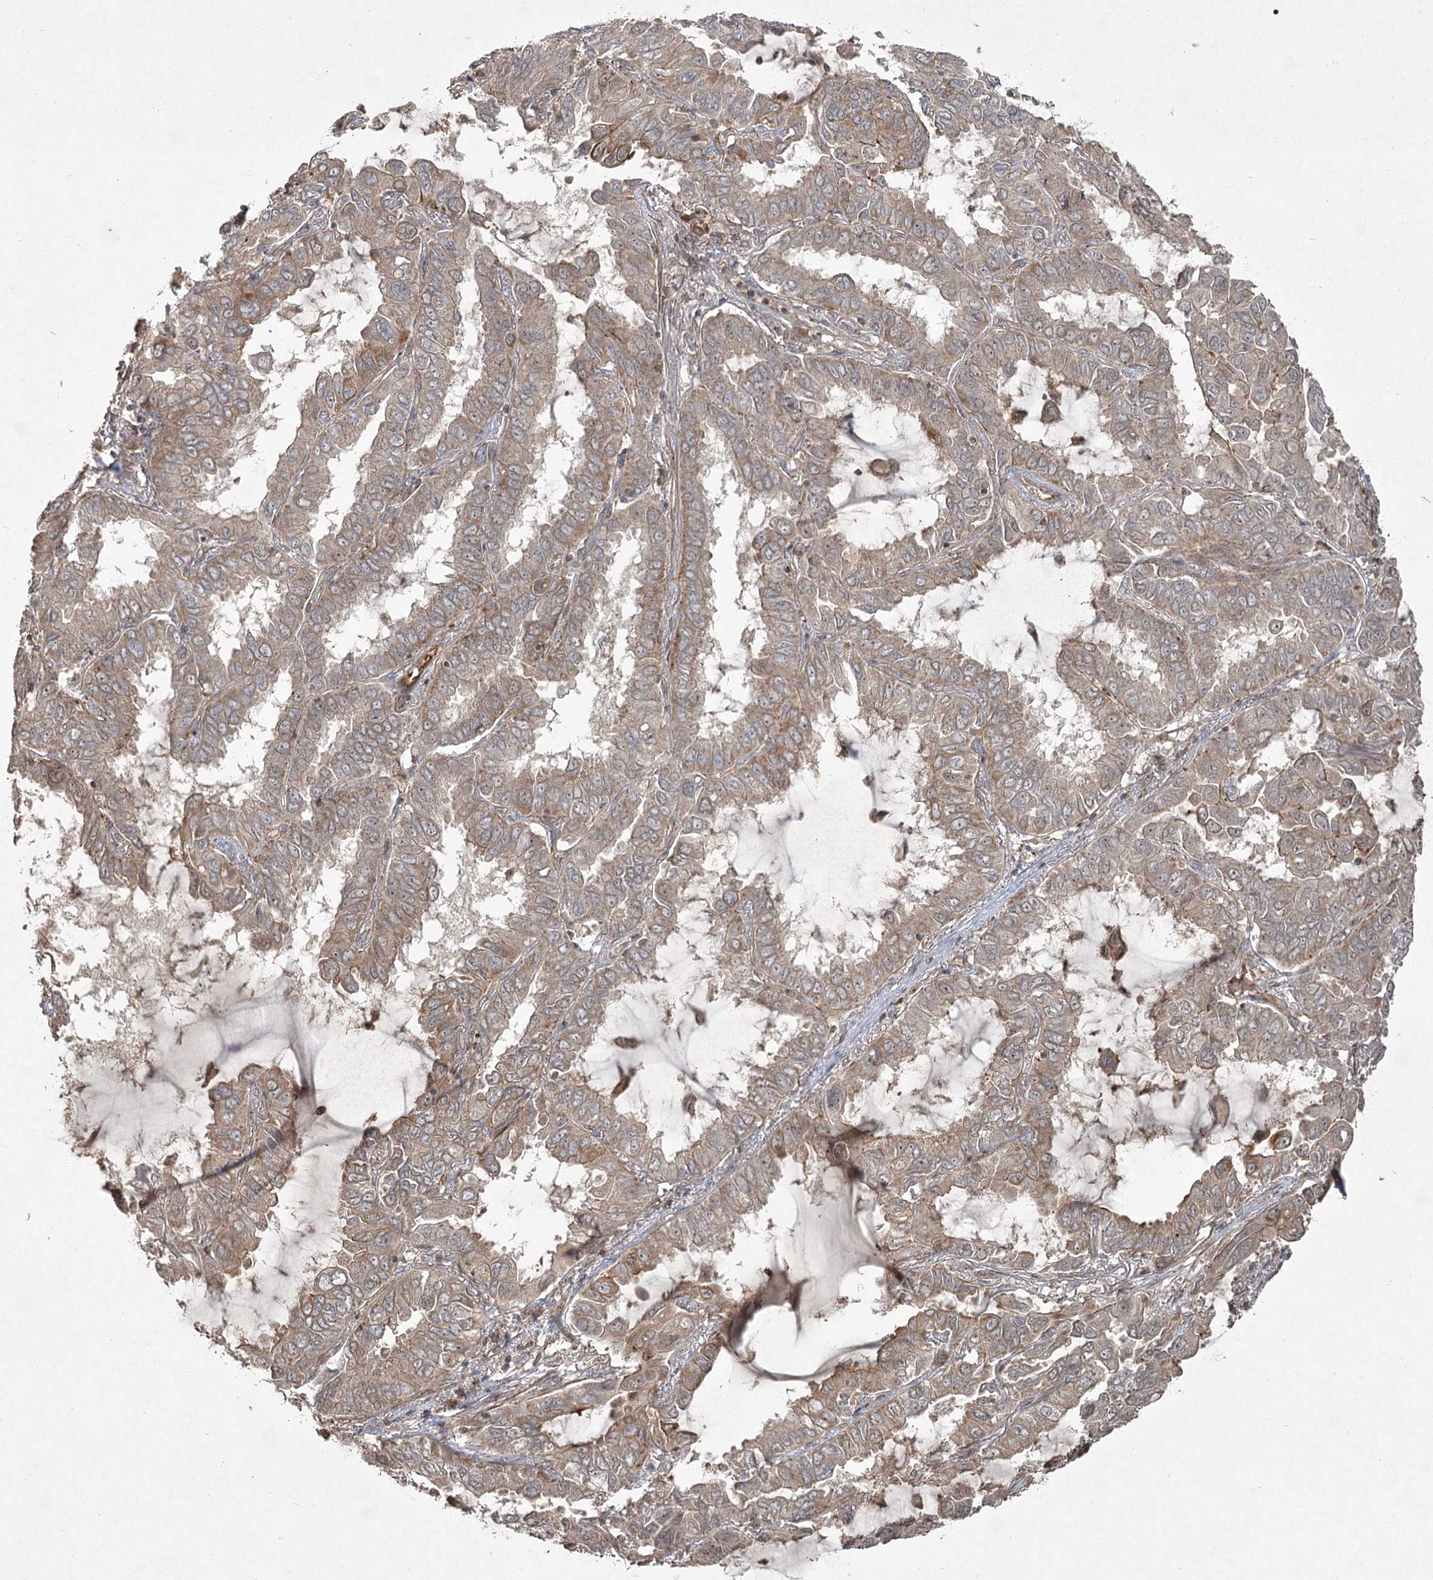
{"staining": {"intensity": "moderate", "quantity": "25%-75%", "location": "cytoplasmic/membranous"}, "tissue": "lung cancer", "cell_type": "Tumor cells", "image_type": "cancer", "snomed": [{"axis": "morphology", "description": "Adenocarcinoma, NOS"}, {"axis": "topography", "description": "Lung"}], "caption": "Immunohistochemical staining of lung cancer (adenocarcinoma) displays medium levels of moderate cytoplasmic/membranous protein expression in approximately 25%-75% of tumor cells.", "gene": "CPLANE1", "patient": {"sex": "male", "age": 64}}